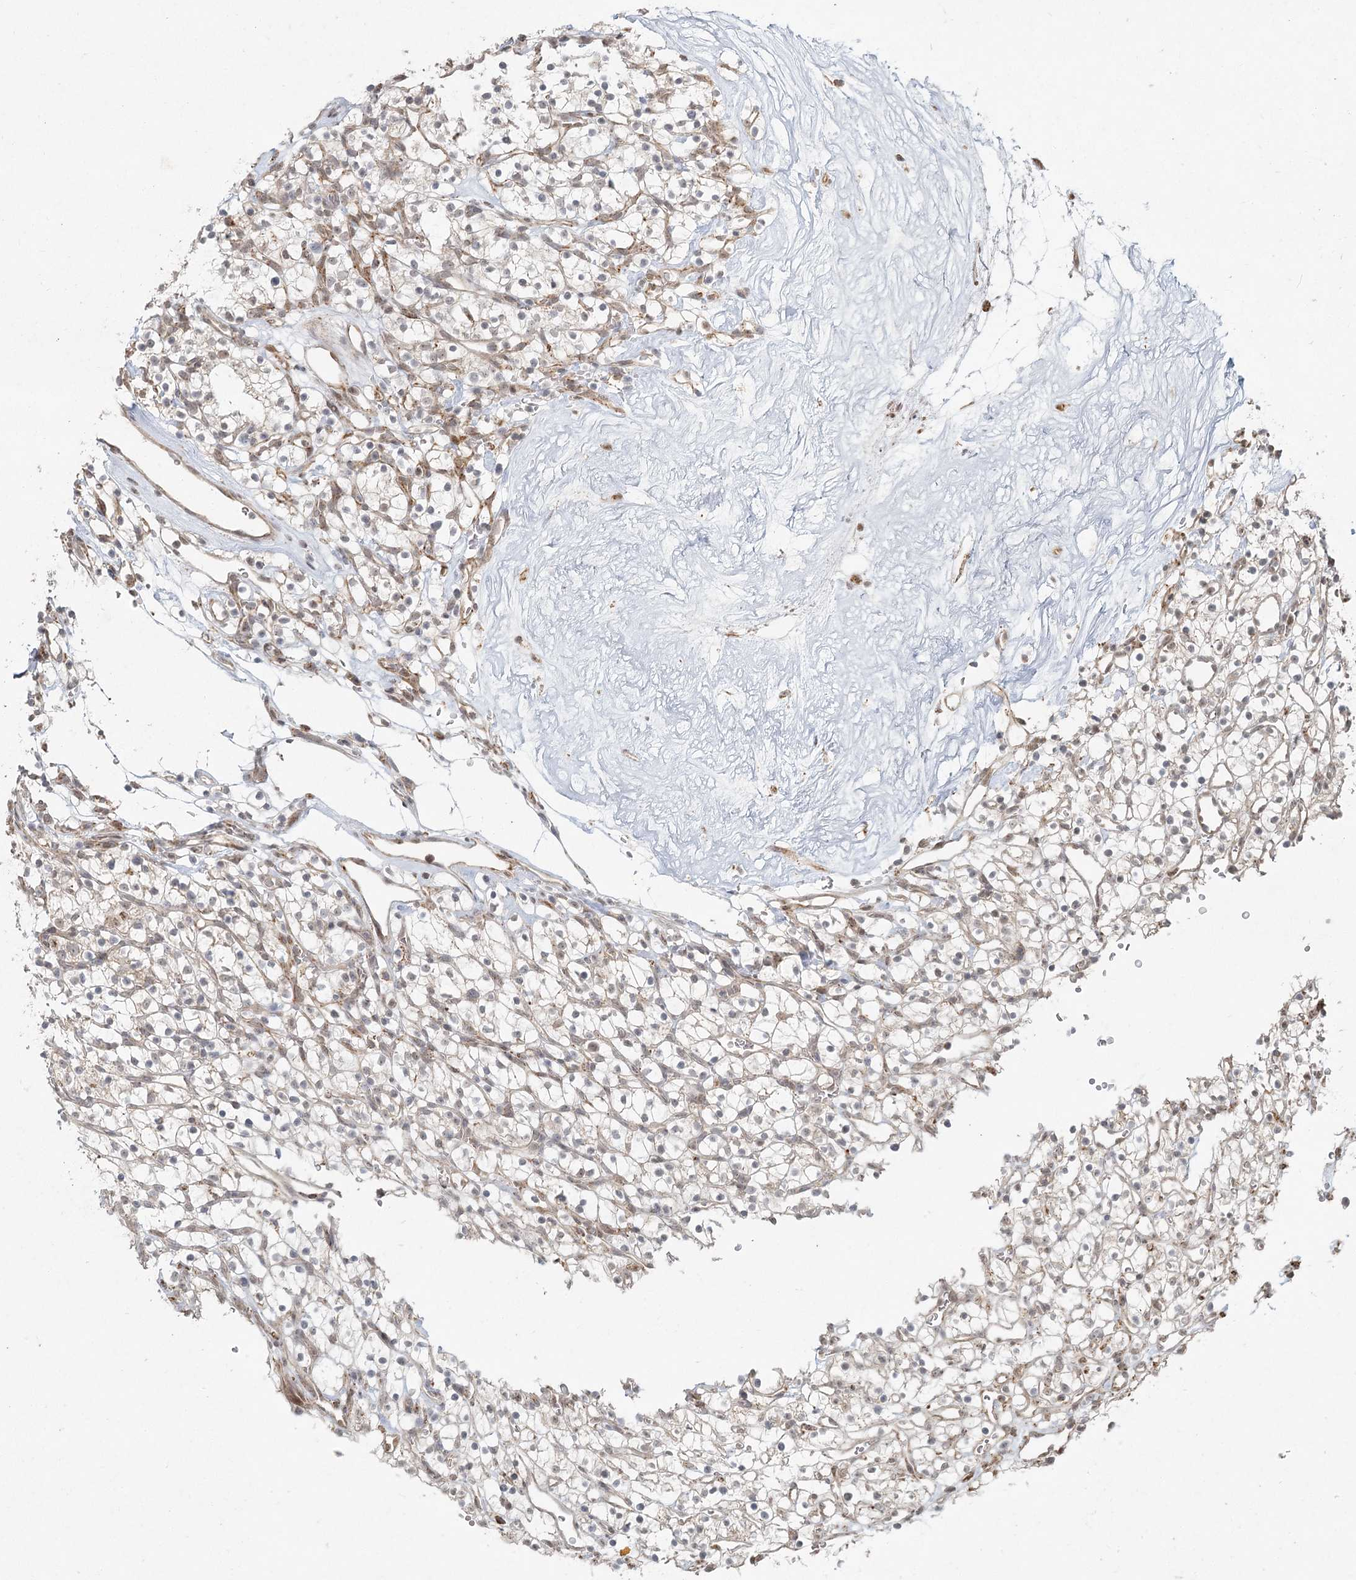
{"staining": {"intensity": "weak", "quantity": "25%-75%", "location": "cytoplasmic/membranous,nuclear"}, "tissue": "renal cancer", "cell_type": "Tumor cells", "image_type": "cancer", "snomed": [{"axis": "morphology", "description": "Adenocarcinoma, NOS"}, {"axis": "topography", "description": "Kidney"}], "caption": "IHC photomicrograph of neoplastic tissue: human renal cancer stained using IHC demonstrates low levels of weak protein expression localized specifically in the cytoplasmic/membranous and nuclear of tumor cells, appearing as a cytoplasmic/membranous and nuclear brown color.", "gene": "LACTB", "patient": {"sex": "female", "age": 57}}